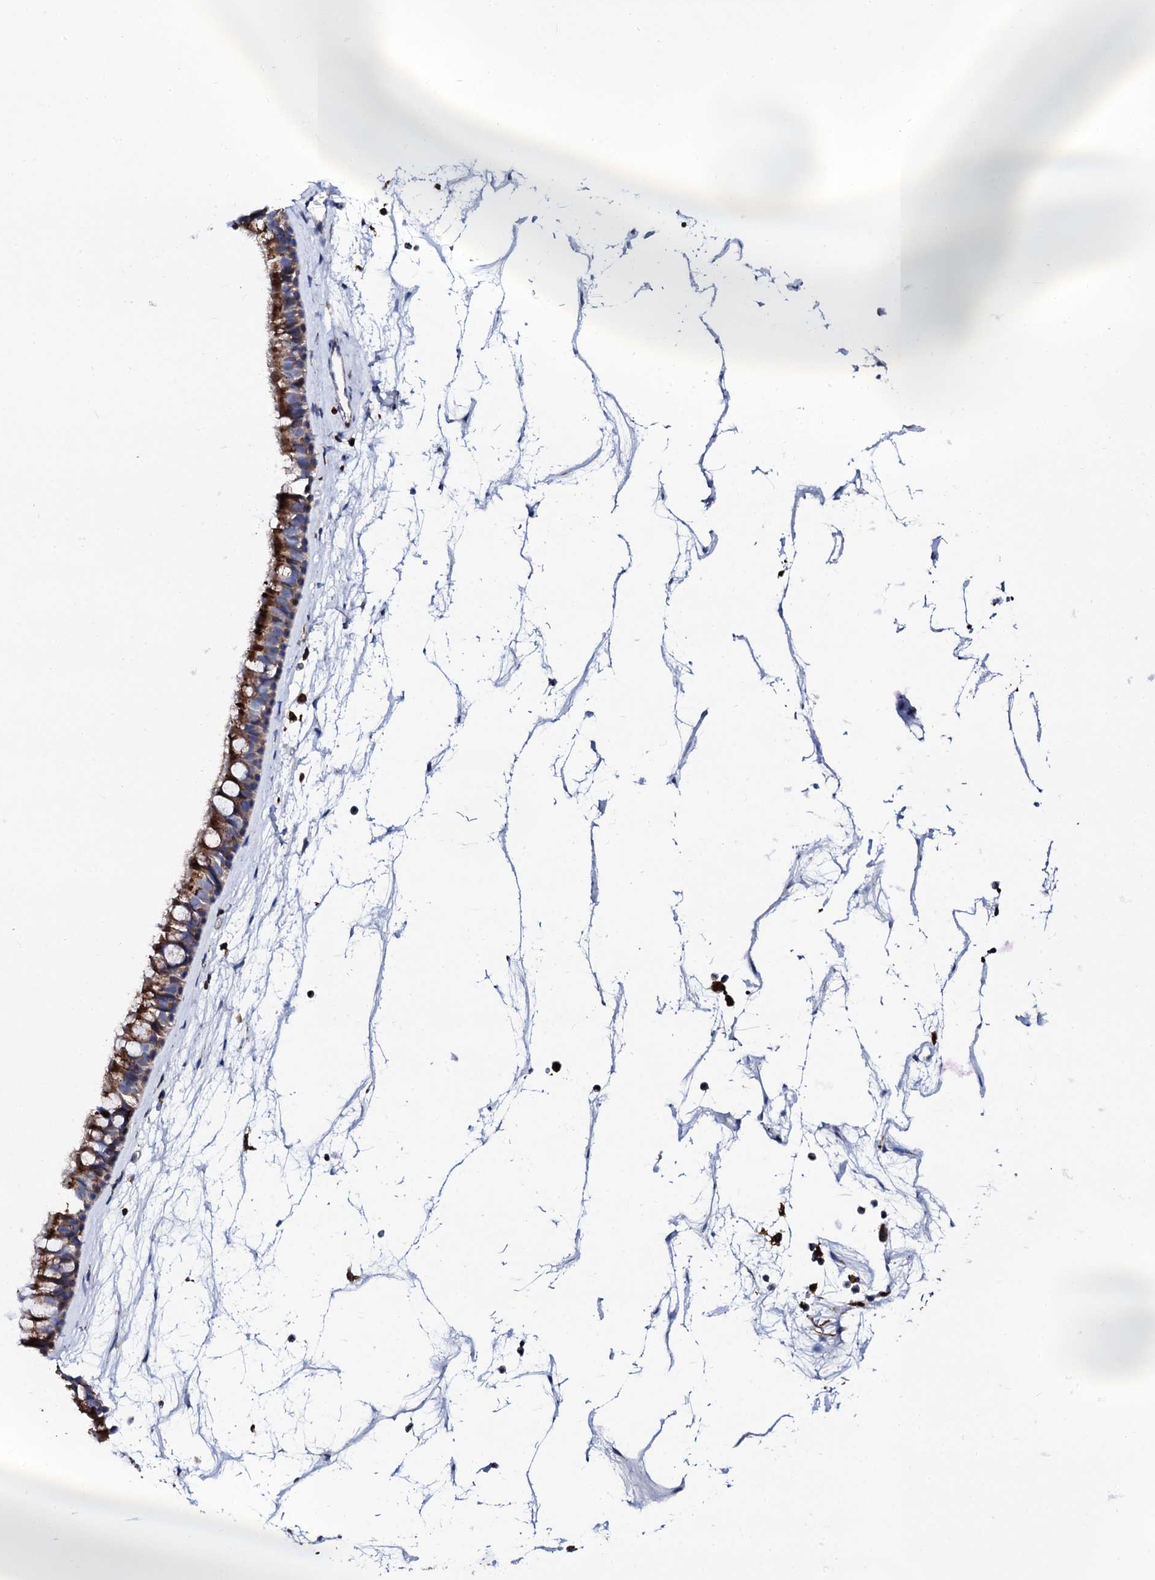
{"staining": {"intensity": "strong", "quantity": ">75%", "location": "cytoplasmic/membranous"}, "tissue": "nasopharynx", "cell_type": "Respiratory epithelial cells", "image_type": "normal", "snomed": [{"axis": "morphology", "description": "Normal tissue, NOS"}, {"axis": "topography", "description": "Nasopharynx"}], "caption": "High-power microscopy captured an IHC photomicrograph of benign nasopharynx, revealing strong cytoplasmic/membranous staining in approximately >75% of respiratory epithelial cells.", "gene": "TCIRG1", "patient": {"sex": "male", "age": 64}}